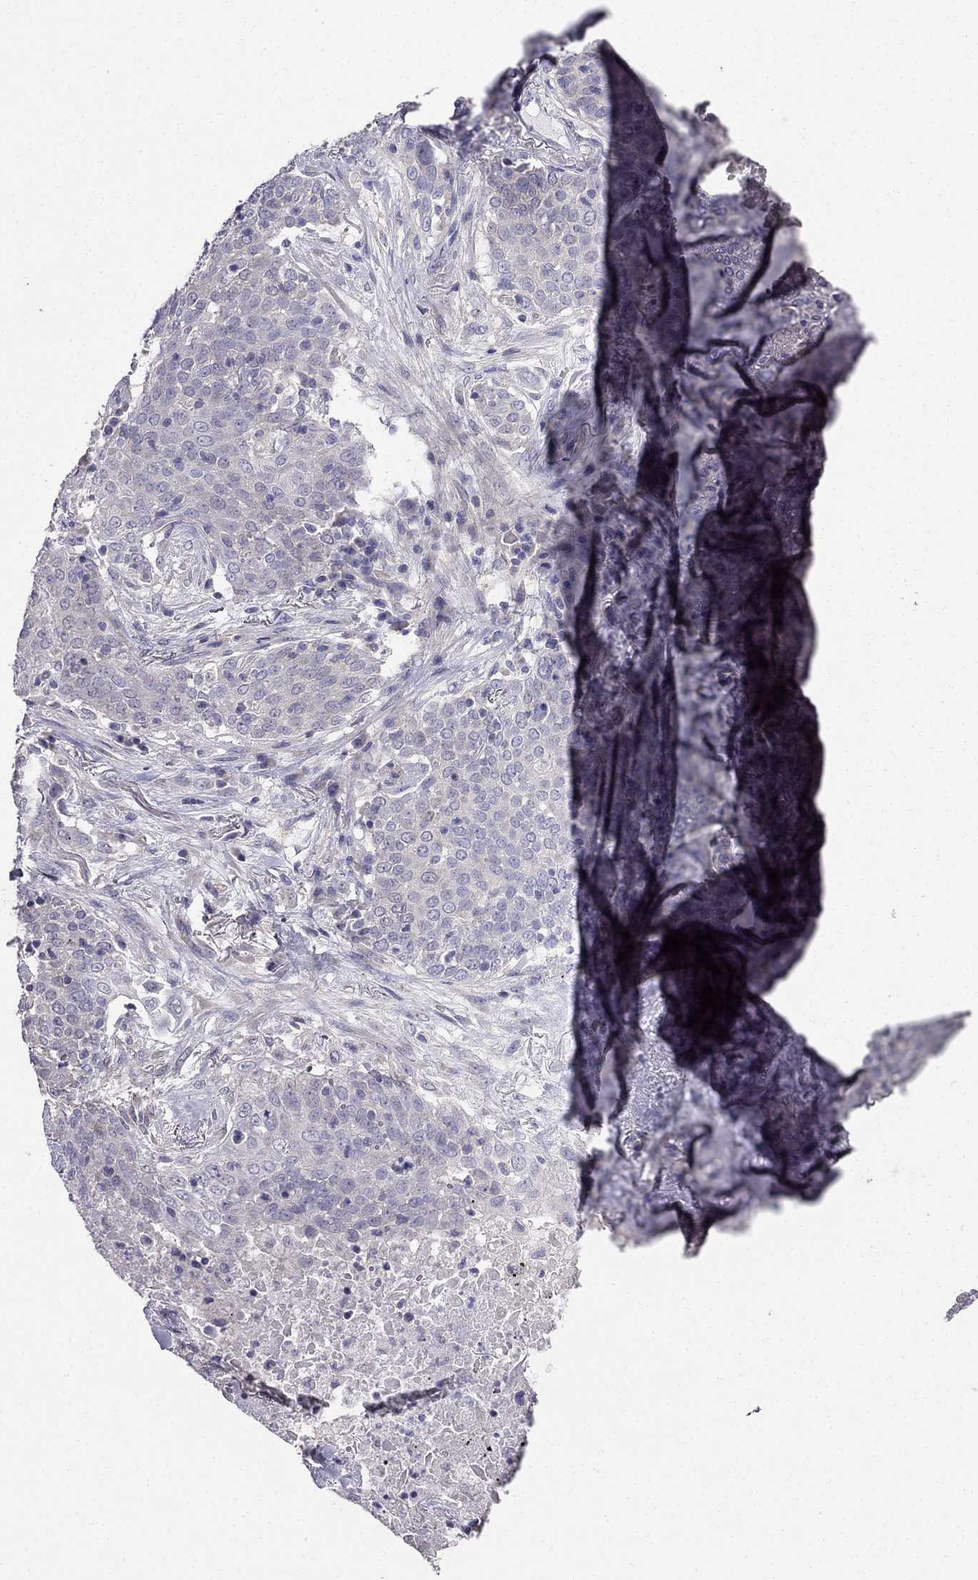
{"staining": {"intensity": "negative", "quantity": "none", "location": "none"}, "tissue": "lung cancer", "cell_type": "Tumor cells", "image_type": "cancer", "snomed": [{"axis": "morphology", "description": "Squamous cell carcinoma, NOS"}, {"axis": "topography", "description": "Lung"}], "caption": "Immunohistochemistry of lung cancer (squamous cell carcinoma) exhibits no positivity in tumor cells.", "gene": "AS3MT", "patient": {"sex": "male", "age": 82}}